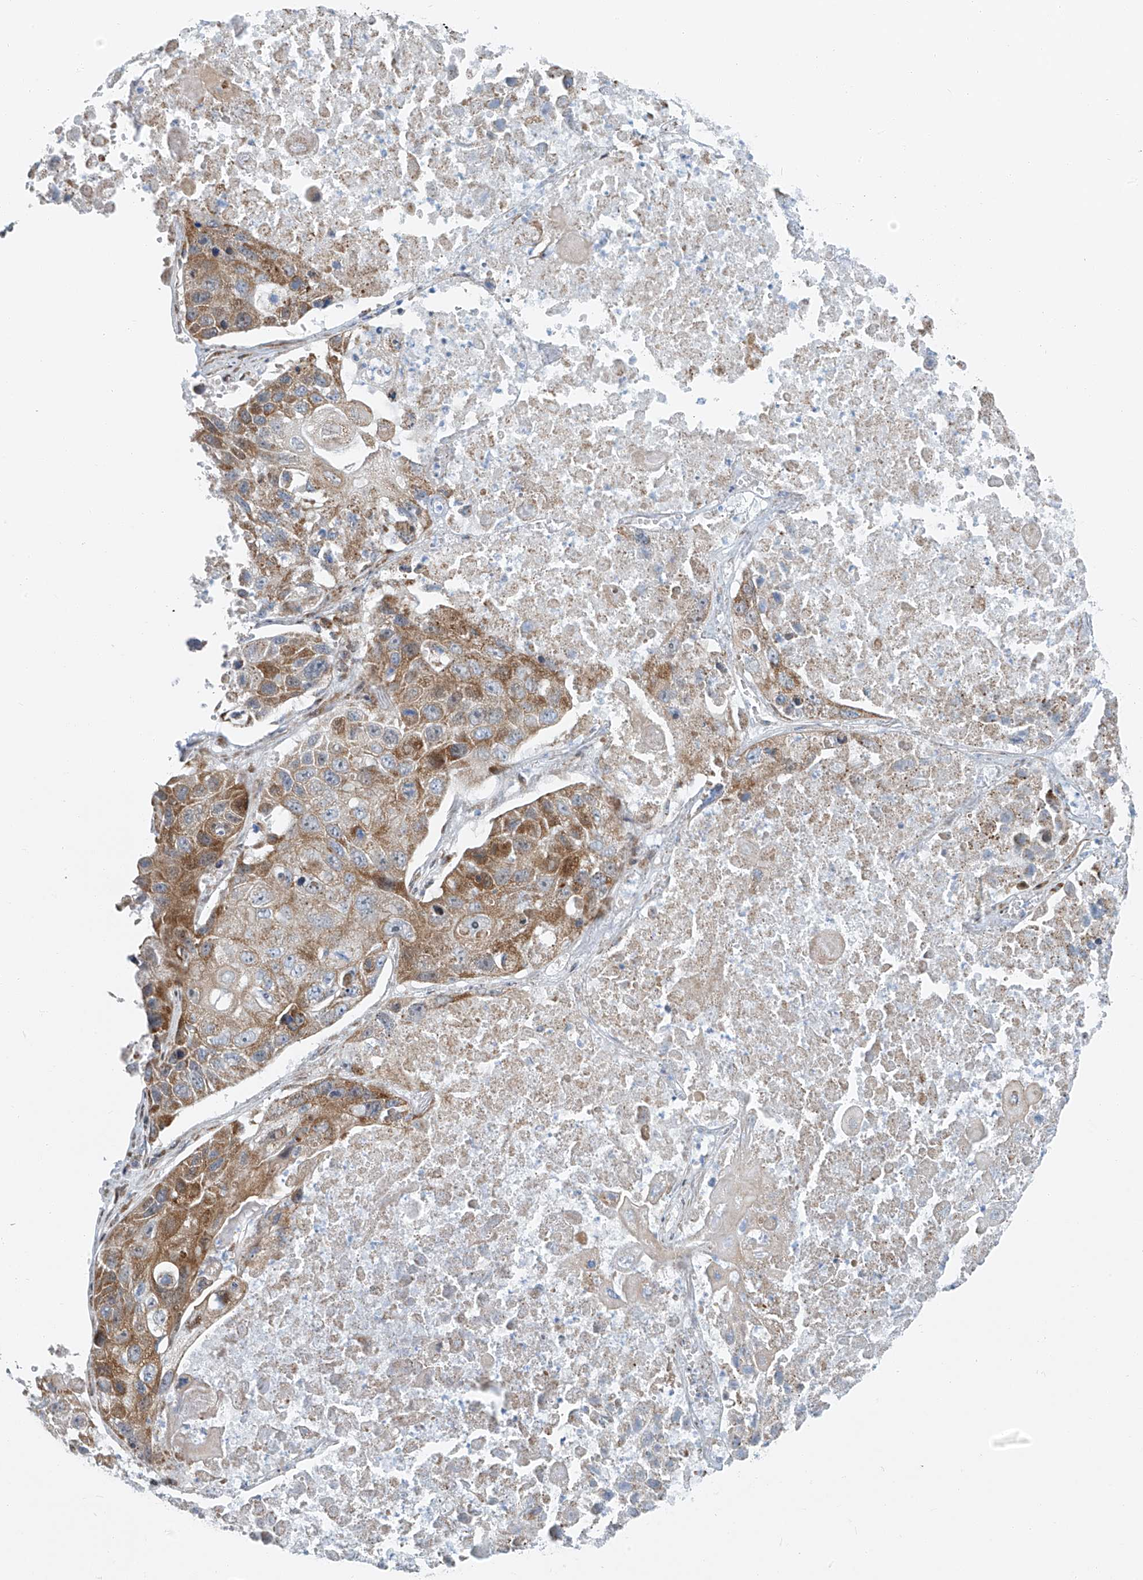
{"staining": {"intensity": "moderate", "quantity": ">75%", "location": "cytoplasmic/membranous"}, "tissue": "lung cancer", "cell_type": "Tumor cells", "image_type": "cancer", "snomed": [{"axis": "morphology", "description": "Squamous cell carcinoma, NOS"}, {"axis": "topography", "description": "Lung"}], "caption": "The photomicrograph exhibits immunohistochemical staining of lung cancer (squamous cell carcinoma). There is moderate cytoplasmic/membranous expression is present in about >75% of tumor cells.", "gene": "HIC2", "patient": {"sex": "male", "age": 61}}